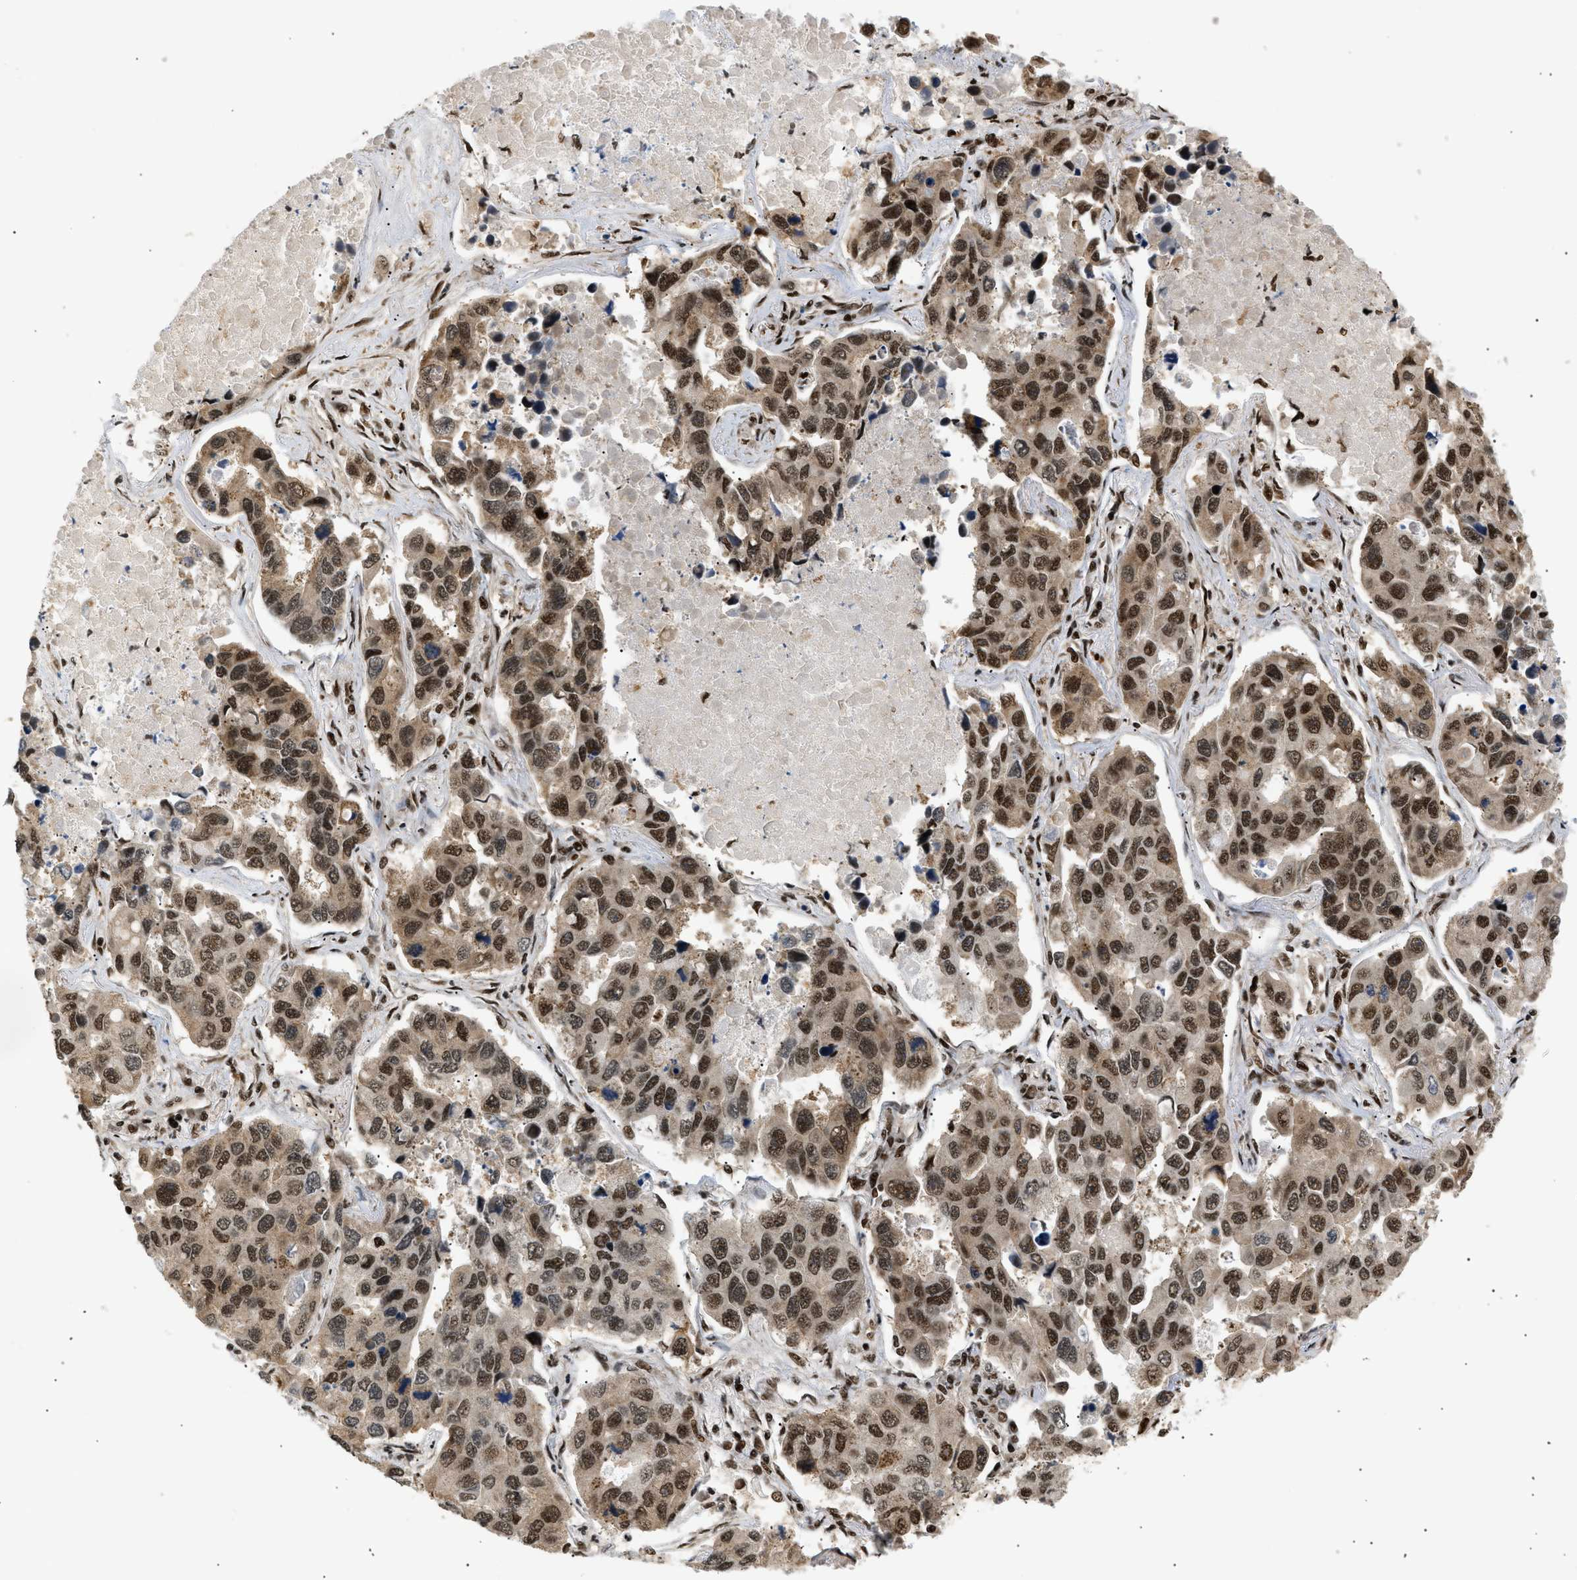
{"staining": {"intensity": "strong", "quantity": ">75%", "location": "cytoplasmic/membranous,nuclear"}, "tissue": "lung cancer", "cell_type": "Tumor cells", "image_type": "cancer", "snomed": [{"axis": "morphology", "description": "Adenocarcinoma, NOS"}, {"axis": "topography", "description": "Lung"}], "caption": "A micrograph of human lung adenocarcinoma stained for a protein displays strong cytoplasmic/membranous and nuclear brown staining in tumor cells. The staining was performed using DAB to visualize the protein expression in brown, while the nuclei were stained in blue with hematoxylin (Magnification: 20x).", "gene": "RBM5", "patient": {"sex": "male", "age": 64}}